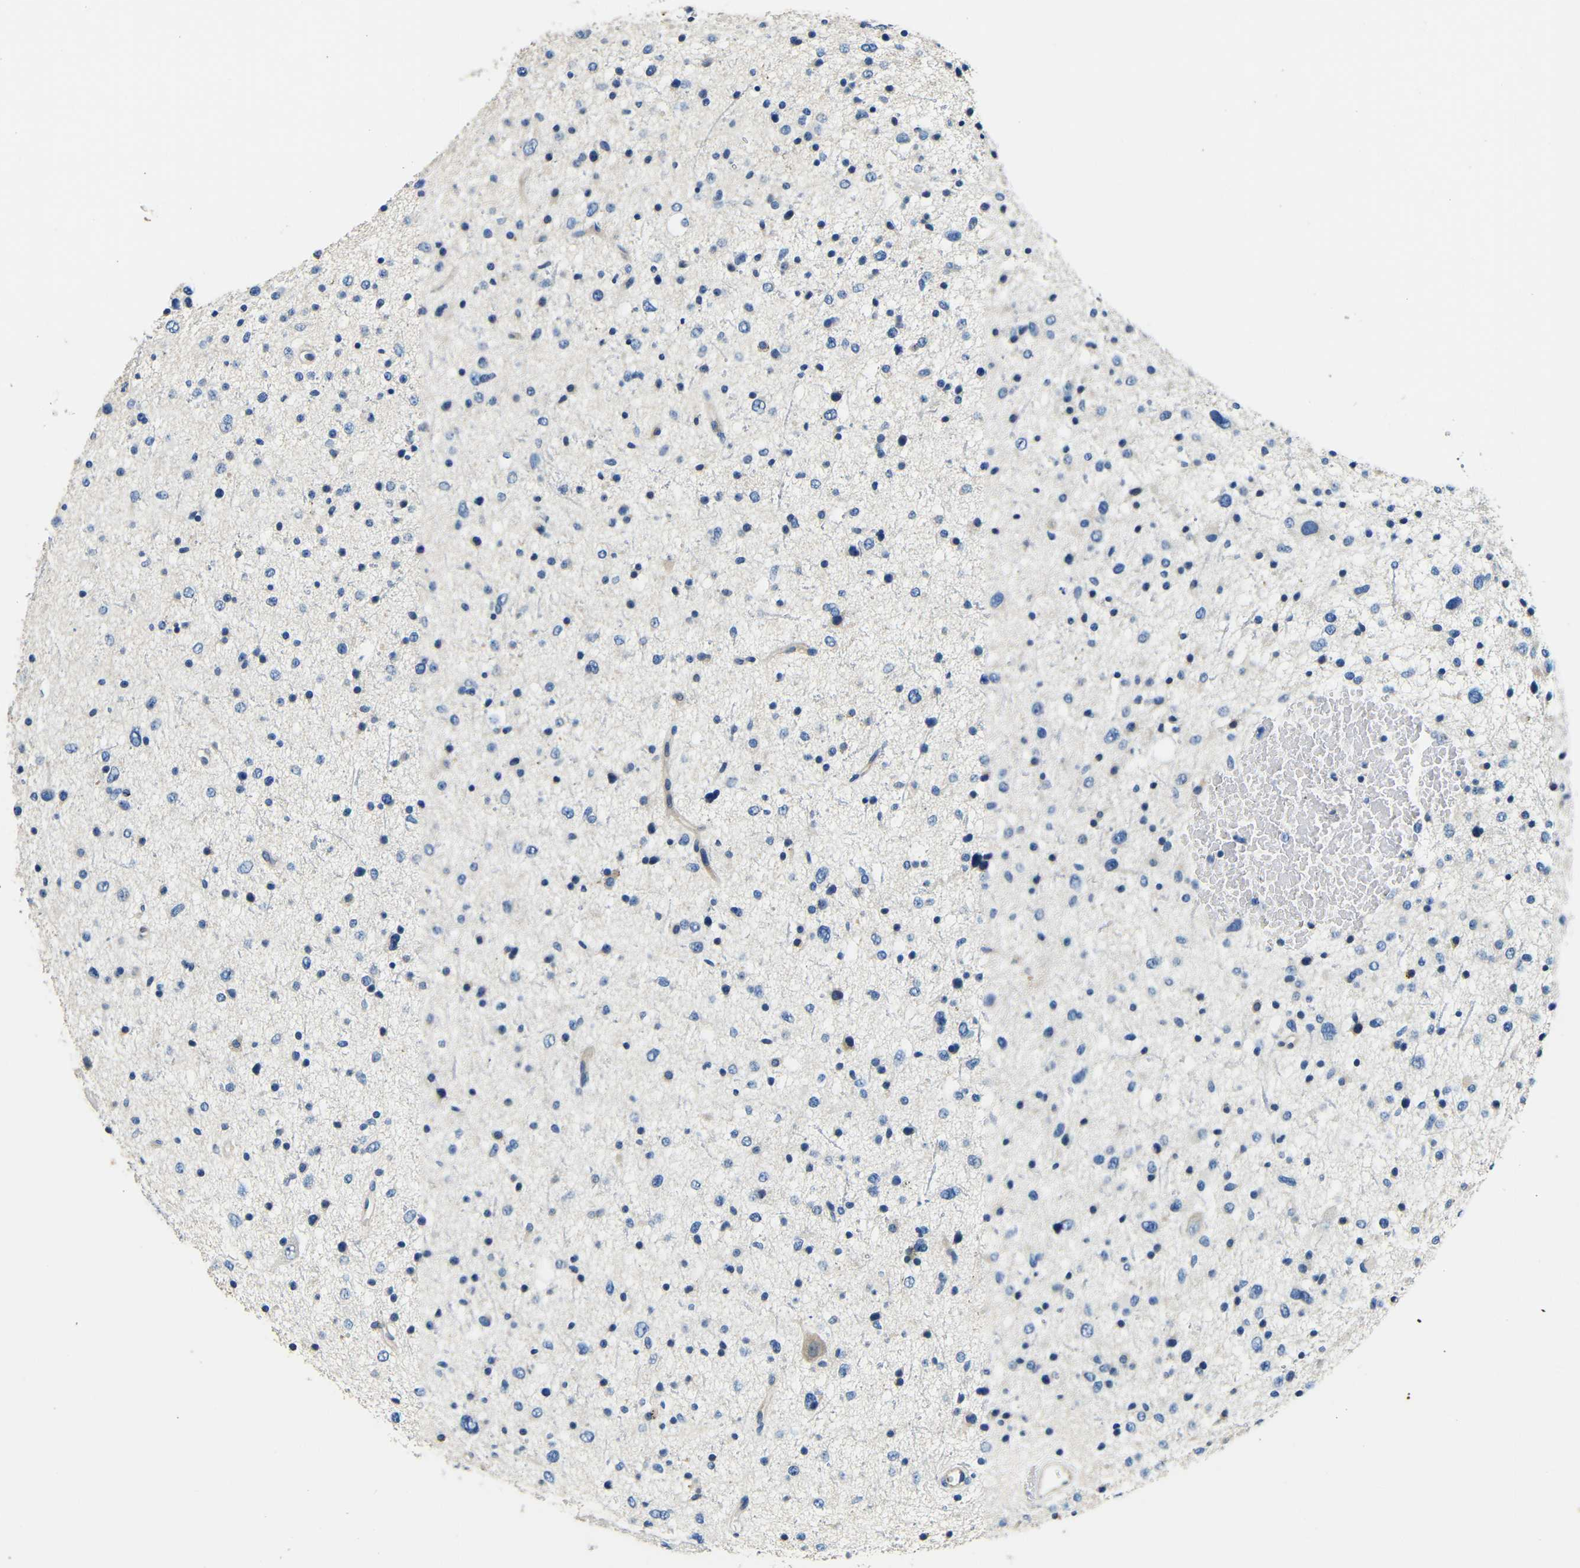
{"staining": {"intensity": "negative", "quantity": "none", "location": "none"}, "tissue": "glioma", "cell_type": "Tumor cells", "image_type": "cancer", "snomed": [{"axis": "morphology", "description": "Glioma, malignant, Low grade"}, {"axis": "topography", "description": "Brain"}], "caption": "Human malignant glioma (low-grade) stained for a protein using immunohistochemistry (IHC) exhibits no positivity in tumor cells.", "gene": "FMO5", "patient": {"sex": "female", "age": 37}}